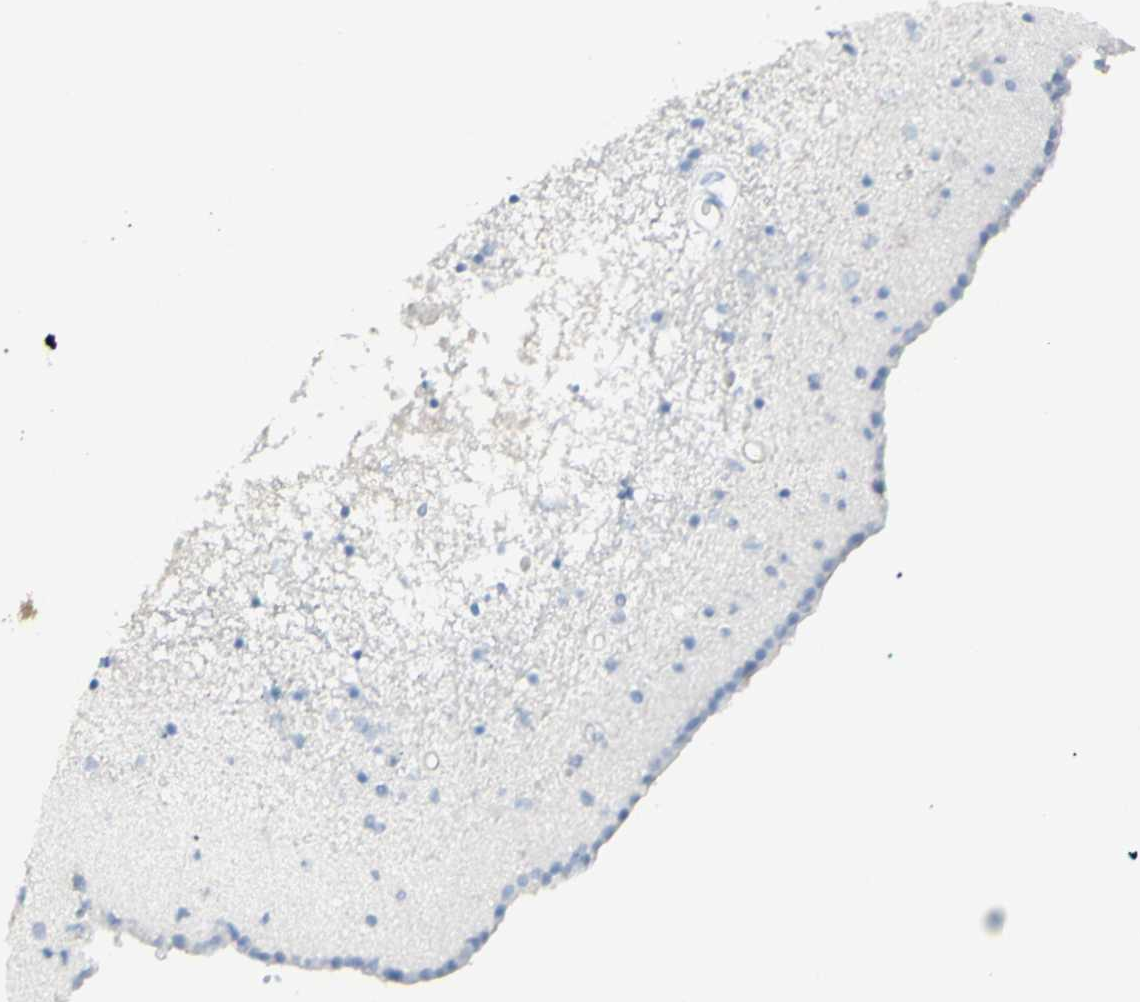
{"staining": {"intensity": "negative", "quantity": "none", "location": "none"}, "tissue": "caudate", "cell_type": "Glial cells", "image_type": "normal", "snomed": [{"axis": "morphology", "description": "Normal tissue, NOS"}, {"axis": "topography", "description": "Lateral ventricle wall"}], "caption": "Protein analysis of benign caudate demonstrates no significant staining in glial cells. (DAB (3,3'-diaminobenzidine) IHC visualized using brightfield microscopy, high magnification).", "gene": "NDST4", "patient": {"sex": "male", "age": 45}}